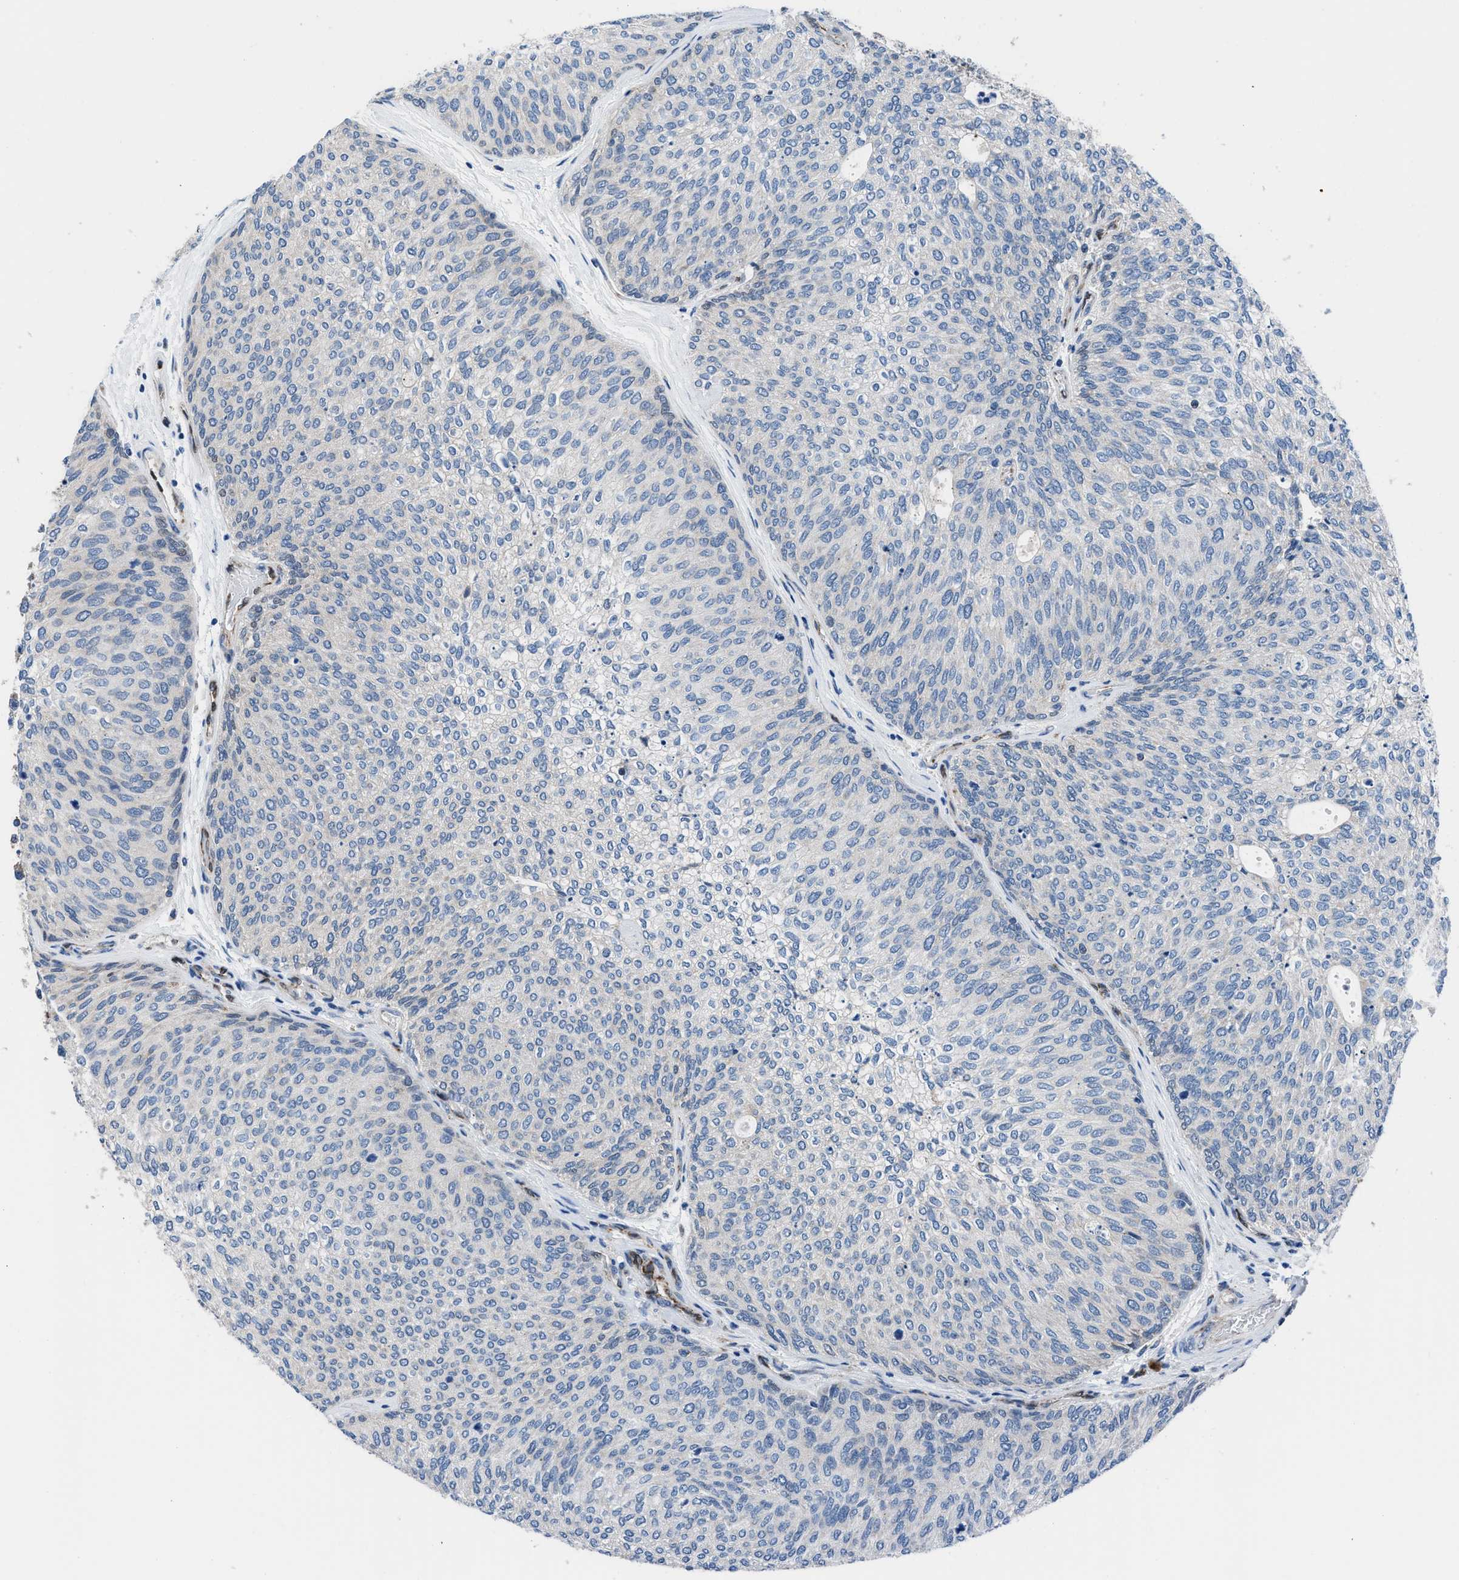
{"staining": {"intensity": "negative", "quantity": "none", "location": "none"}, "tissue": "urothelial cancer", "cell_type": "Tumor cells", "image_type": "cancer", "snomed": [{"axis": "morphology", "description": "Urothelial carcinoma, Low grade"}, {"axis": "topography", "description": "Urinary bladder"}], "caption": "Urothelial cancer was stained to show a protein in brown. There is no significant staining in tumor cells. The staining is performed using DAB brown chromogen with nuclei counter-stained in using hematoxylin.", "gene": "LMO2", "patient": {"sex": "female", "age": 79}}